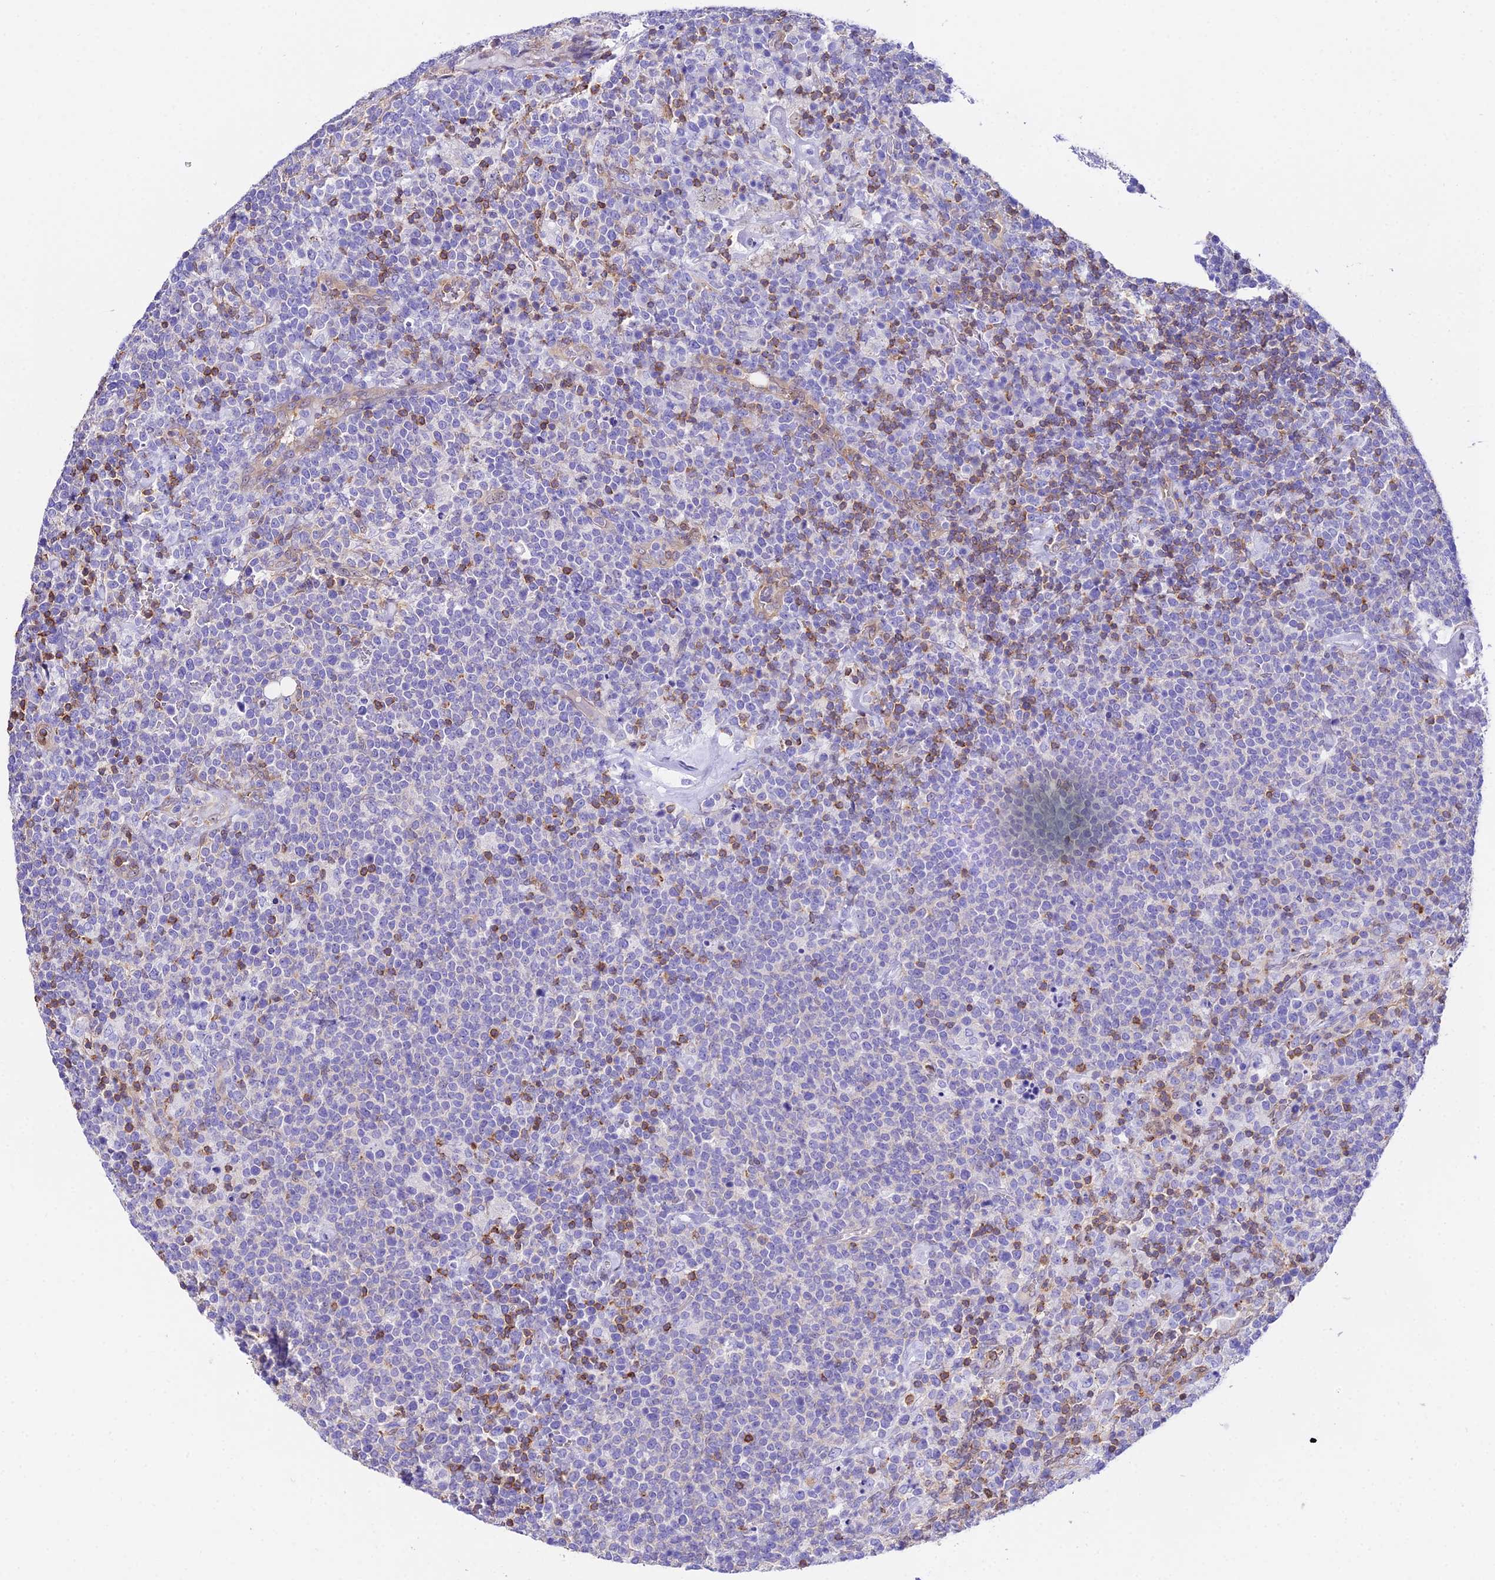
{"staining": {"intensity": "negative", "quantity": "none", "location": "none"}, "tissue": "lymphoma", "cell_type": "Tumor cells", "image_type": "cancer", "snomed": [{"axis": "morphology", "description": "Malignant lymphoma, non-Hodgkin's type, High grade"}, {"axis": "topography", "description": "Lymph node"}], "caption": "Human malignant lymphoma, non-Hodgkin's type (high-grade) stained for a protein using IHC shows no positivity in tumor cells.", "gene": "S100A16", "patient": {"sex": "male", "age": 61}}